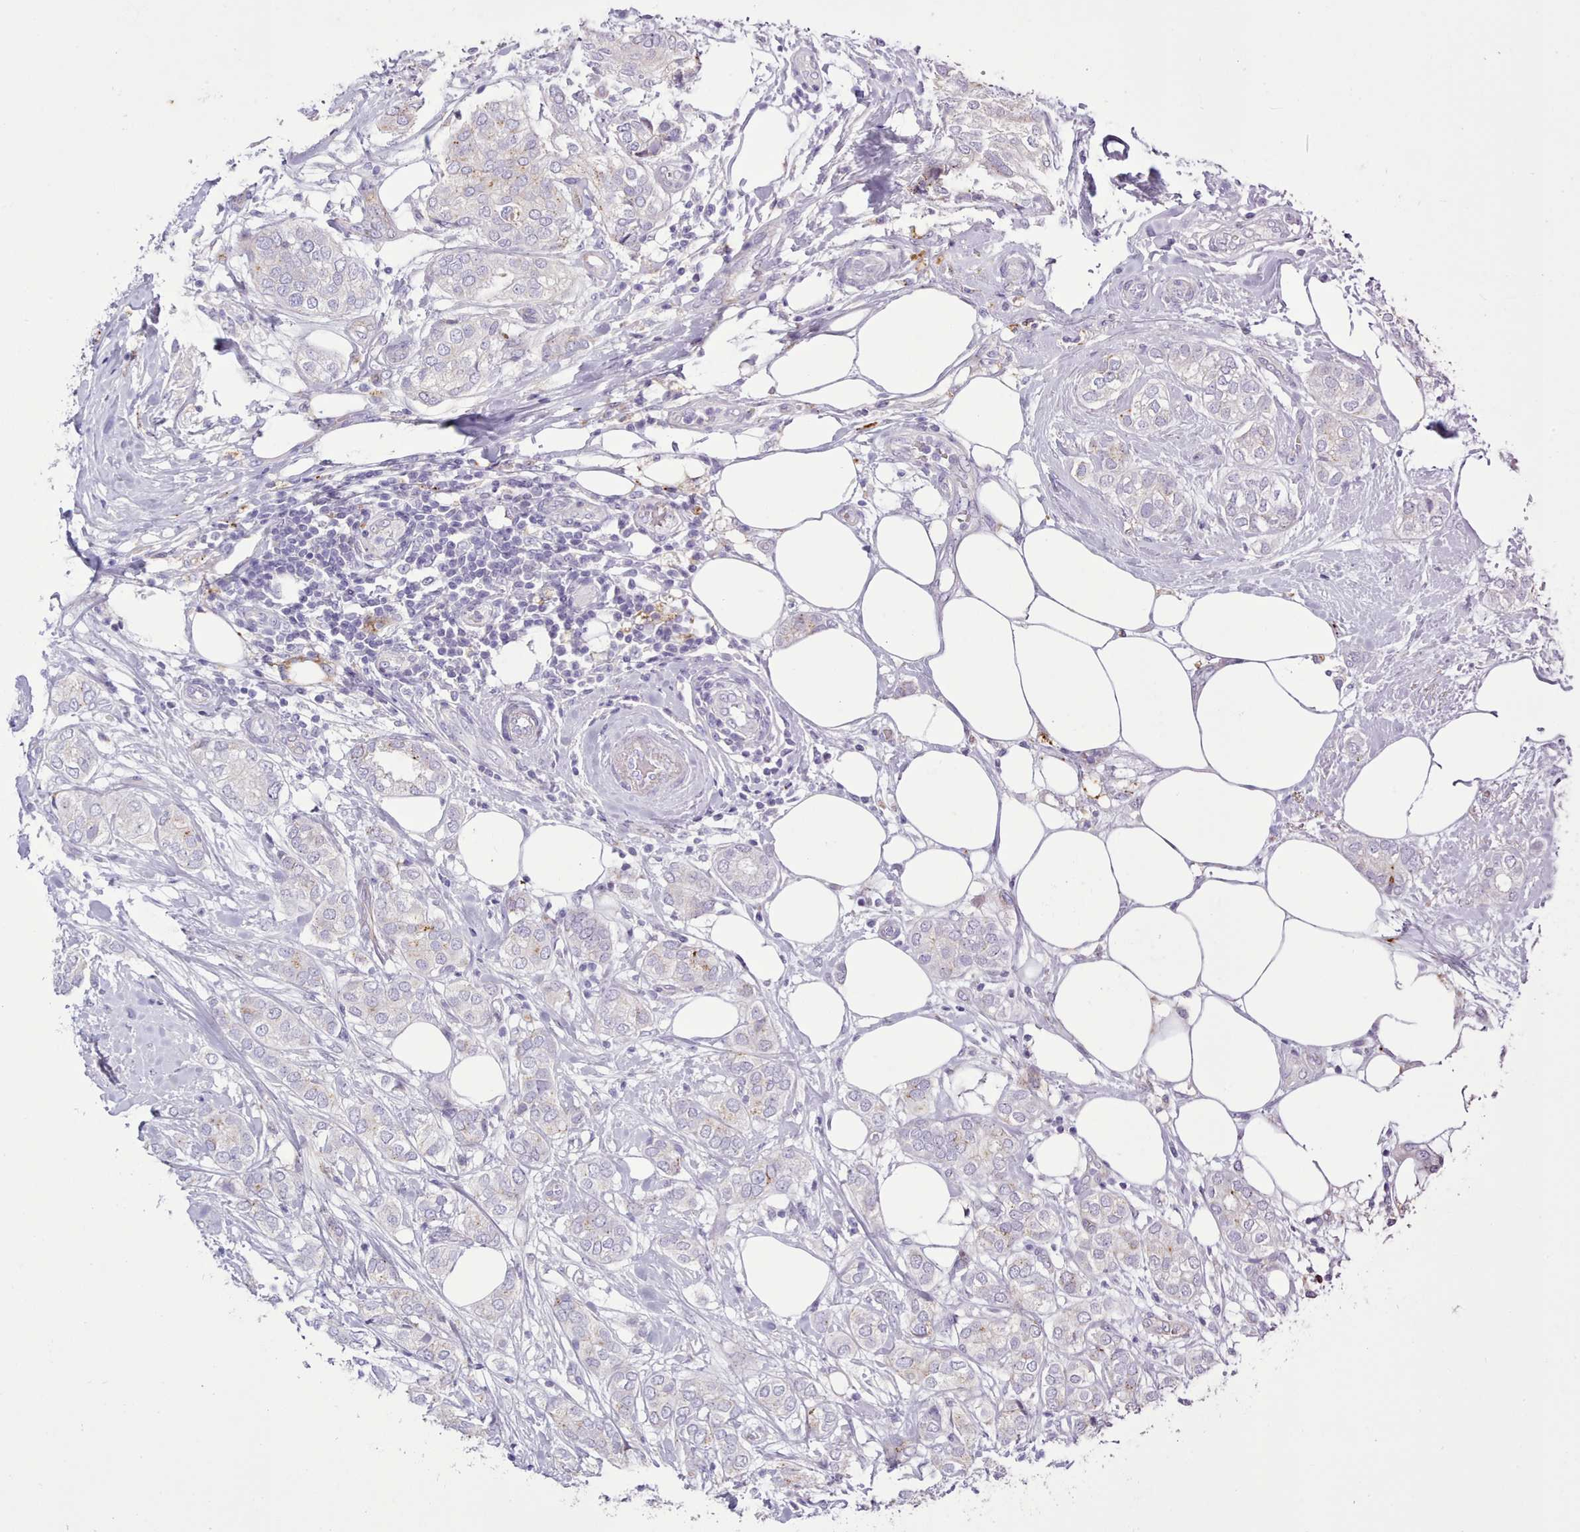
{"staining": {"intensity": "negative", "quantity": "none", "location": "none"}, "tissue": "breast cancer", "cell_type": "Tumor cells", "image_type": "cancer", "snomed": [{"axis": "morphology", "description": "Duct carcinoma"}, {"axis": "topography", "description": "Breast"}], "caption": "The photomicrograph reveals no significant staining in tumor cells of breast cancer. The staining is performed using DAB (3,3'-diaminobenzidine) brown chromogen with nuclei counter-stained in using hematoxylin.", "gene": "SRD5A1", "patient": {"sex": "female", "age": 73}}